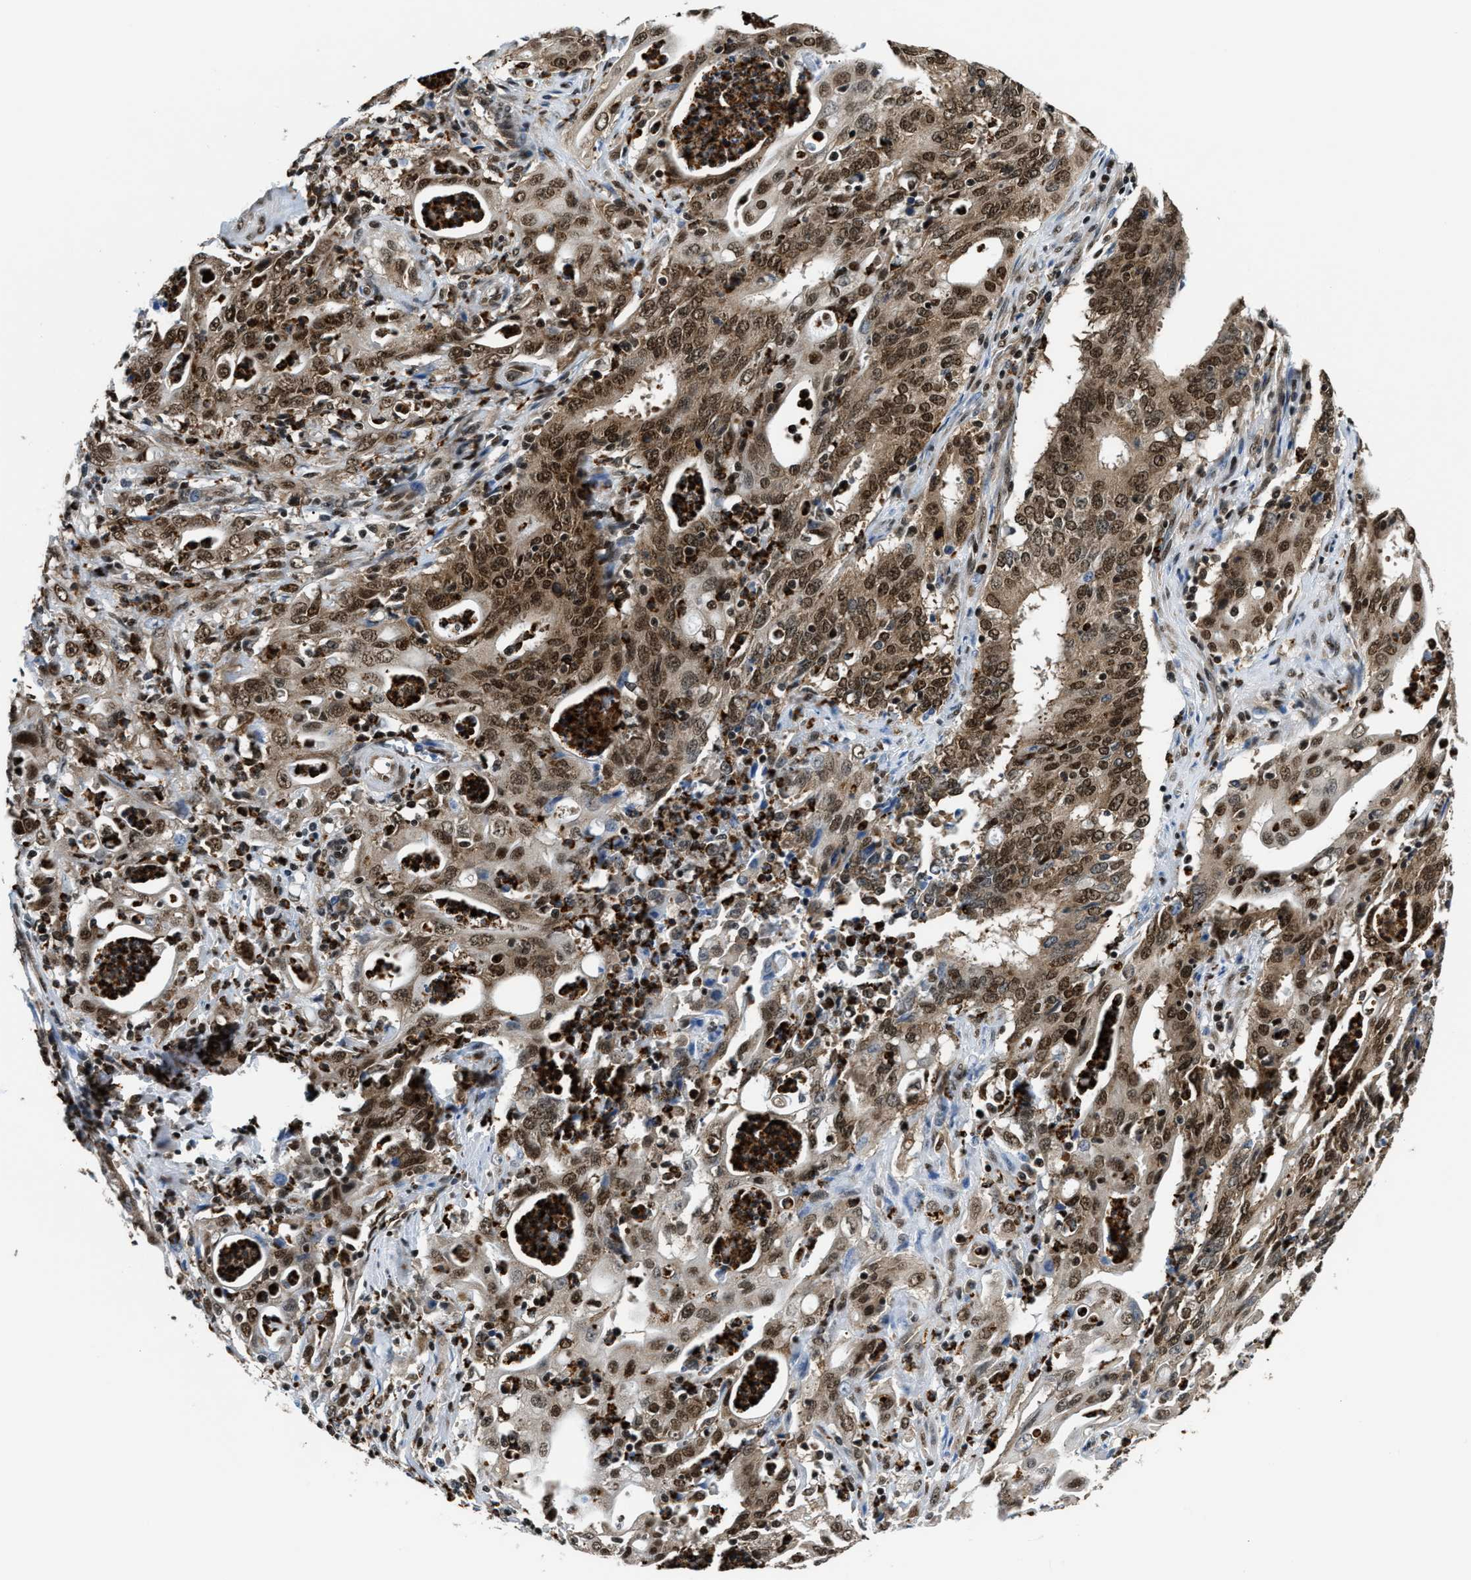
{"staining": {"intensity": "strong", "quantity": ">75%", "location": "cytoplasmic/membranous,nuclear"}, "tissue": "cervical cancer", "cell_type": "Tumor cells", "image_type": "cancer", "snomed": [{"axis": "morphology", "description": "Adenocarcinoma, NOS"}, {"axis": "topography", "description": "Cervix"}], "caption": "A brown stain highlights strong cytoplasmic/membranous and nuclear positivity of a protein in human cervical cancer (adenocarcinoma) tumor cells. The staining was performed using DAB (3,3'-diaminobenzidine), with brown indicating positive protein expression. Nuclei are stained blue with hematoxylin.", "gene": "CCNDBP1", "patient": {"sex": "female", "age": 44}}